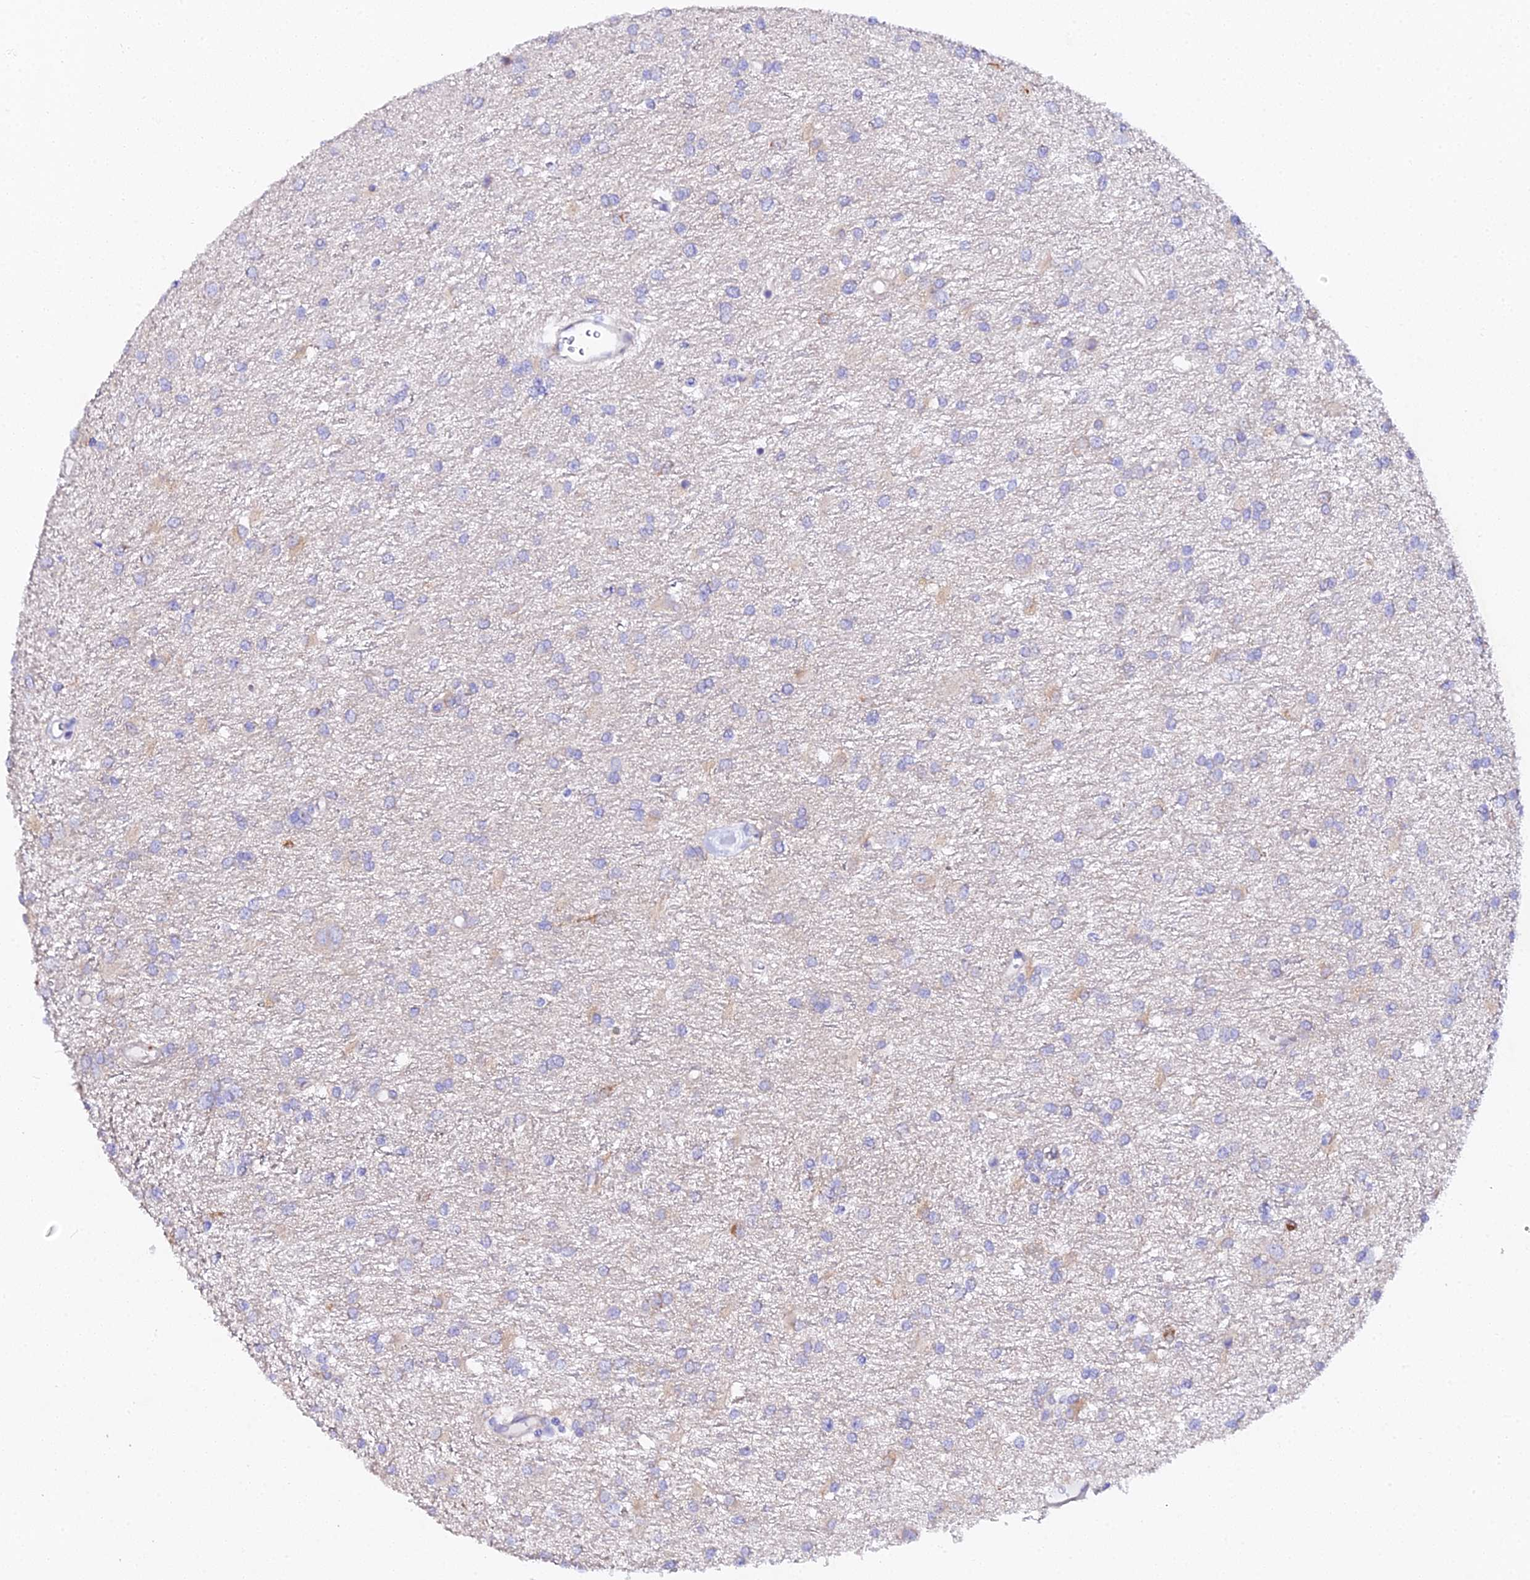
{"staining": {"intensity": "negative", "quantity": "none", "location": "none"}, "tissue": "glioma", "cell_type": "Tumor cells", "image_type": "cancer", "snomed": [{"axis": "morphology", "description": "Glioma, malignant, High grade"}, {"axis": "topography", "description": "Brain"}], "caption": "This micrograph is of glioma stained with IHC to label a protein in brown with the nuclei are counter-stained blue. There is no staining in tumor cells. (DAB immunohistochemistry with hematoxylin counter stain).", "gene": "CFAP45", "patient": {"sex": "female", "age": 50}}